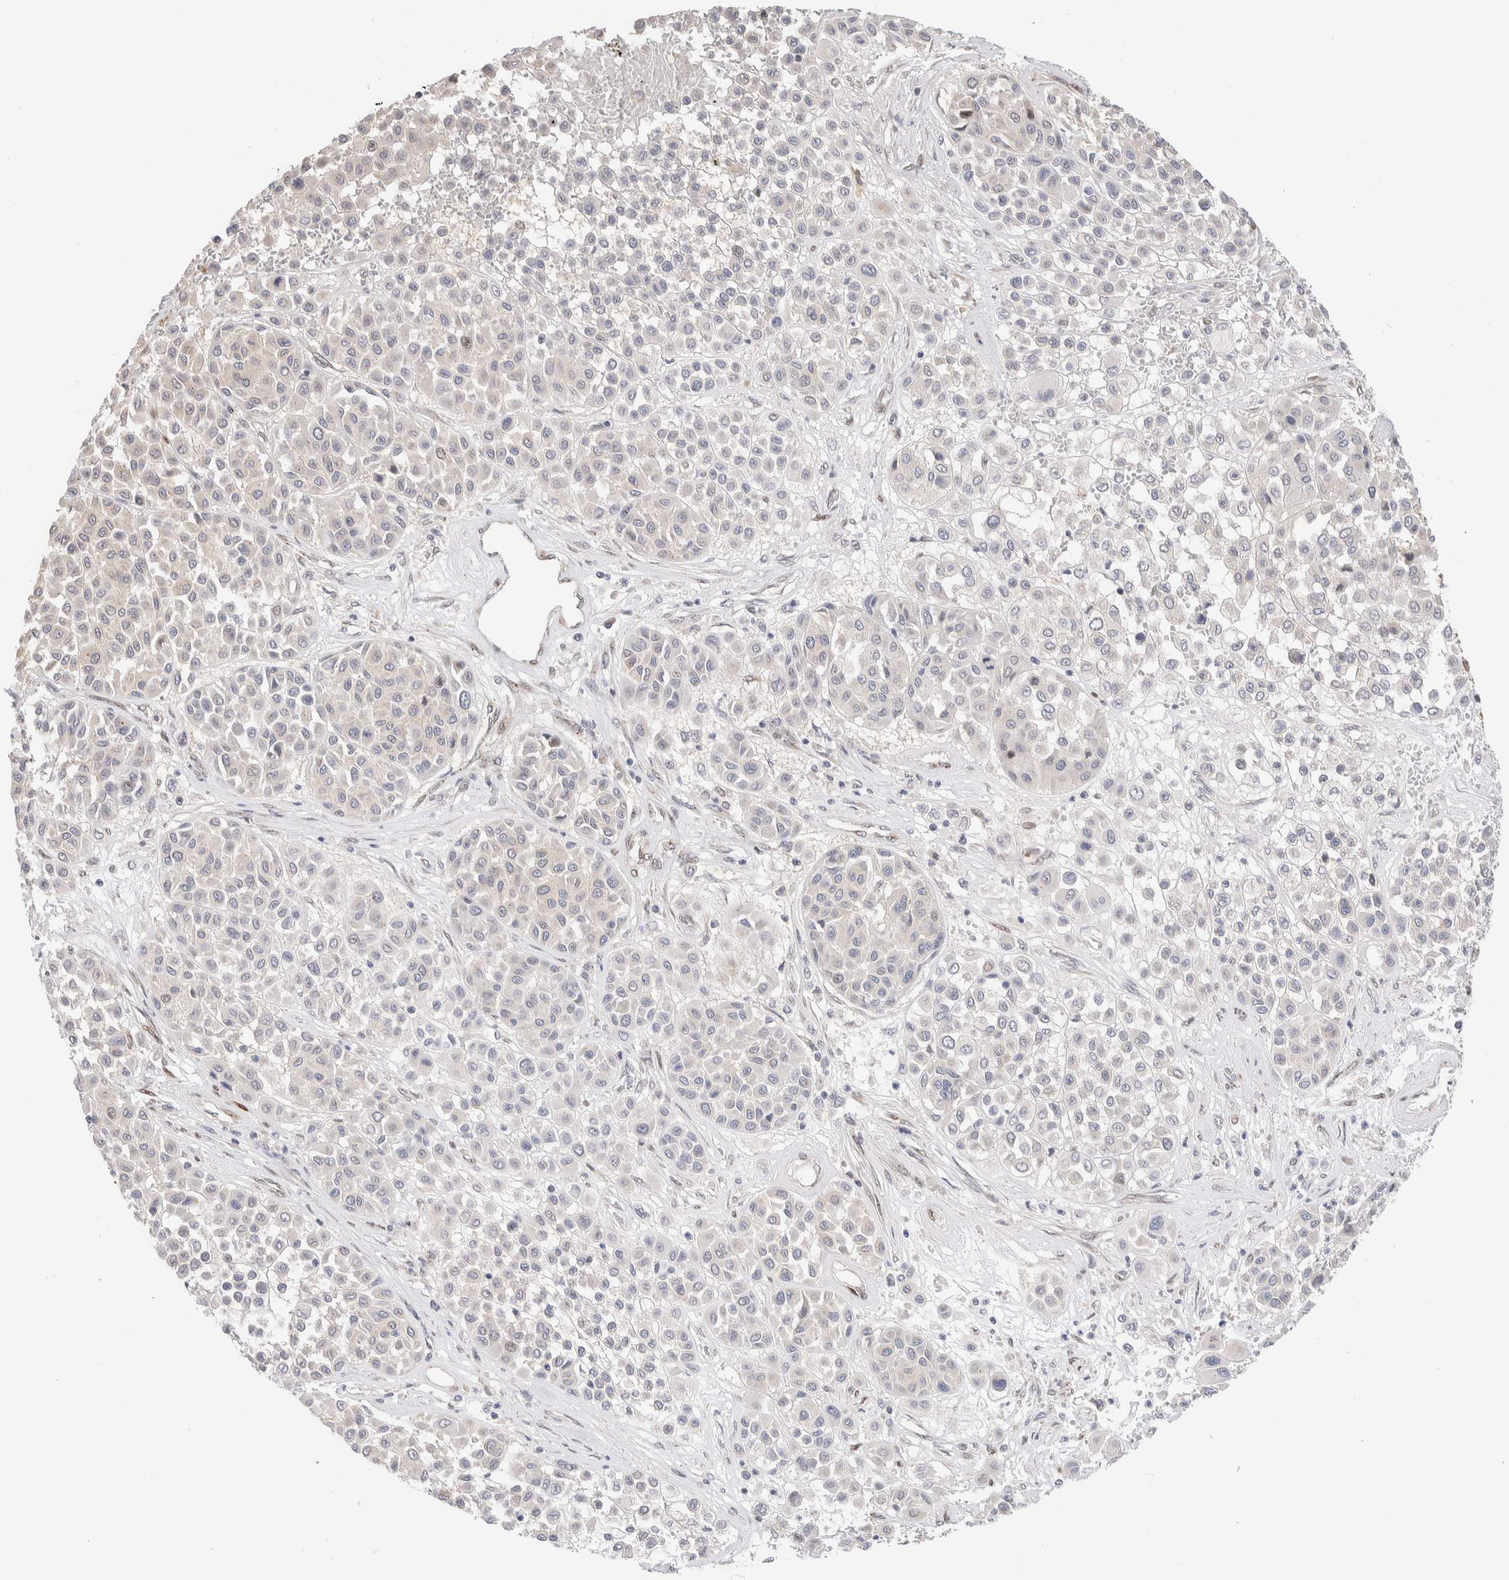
{"staining": {"intensity": "negative", "quantity": "none", "location": "none"}, "tissue": "melanoma", "cell_type": "Tumor cells", "image_type": "cancer", "snomed": [{"axis": "morphology", "description": "Malignant melanoma, Metastatic site"}, {"axis": "topography", "description": "Soft tissue"}], "caption": "Melanoma was stained to show a protein in brown. There is no significant staining in tumor cells.", "gene": "NSMAF", "patient": {"sex": "male", "age": 41}}